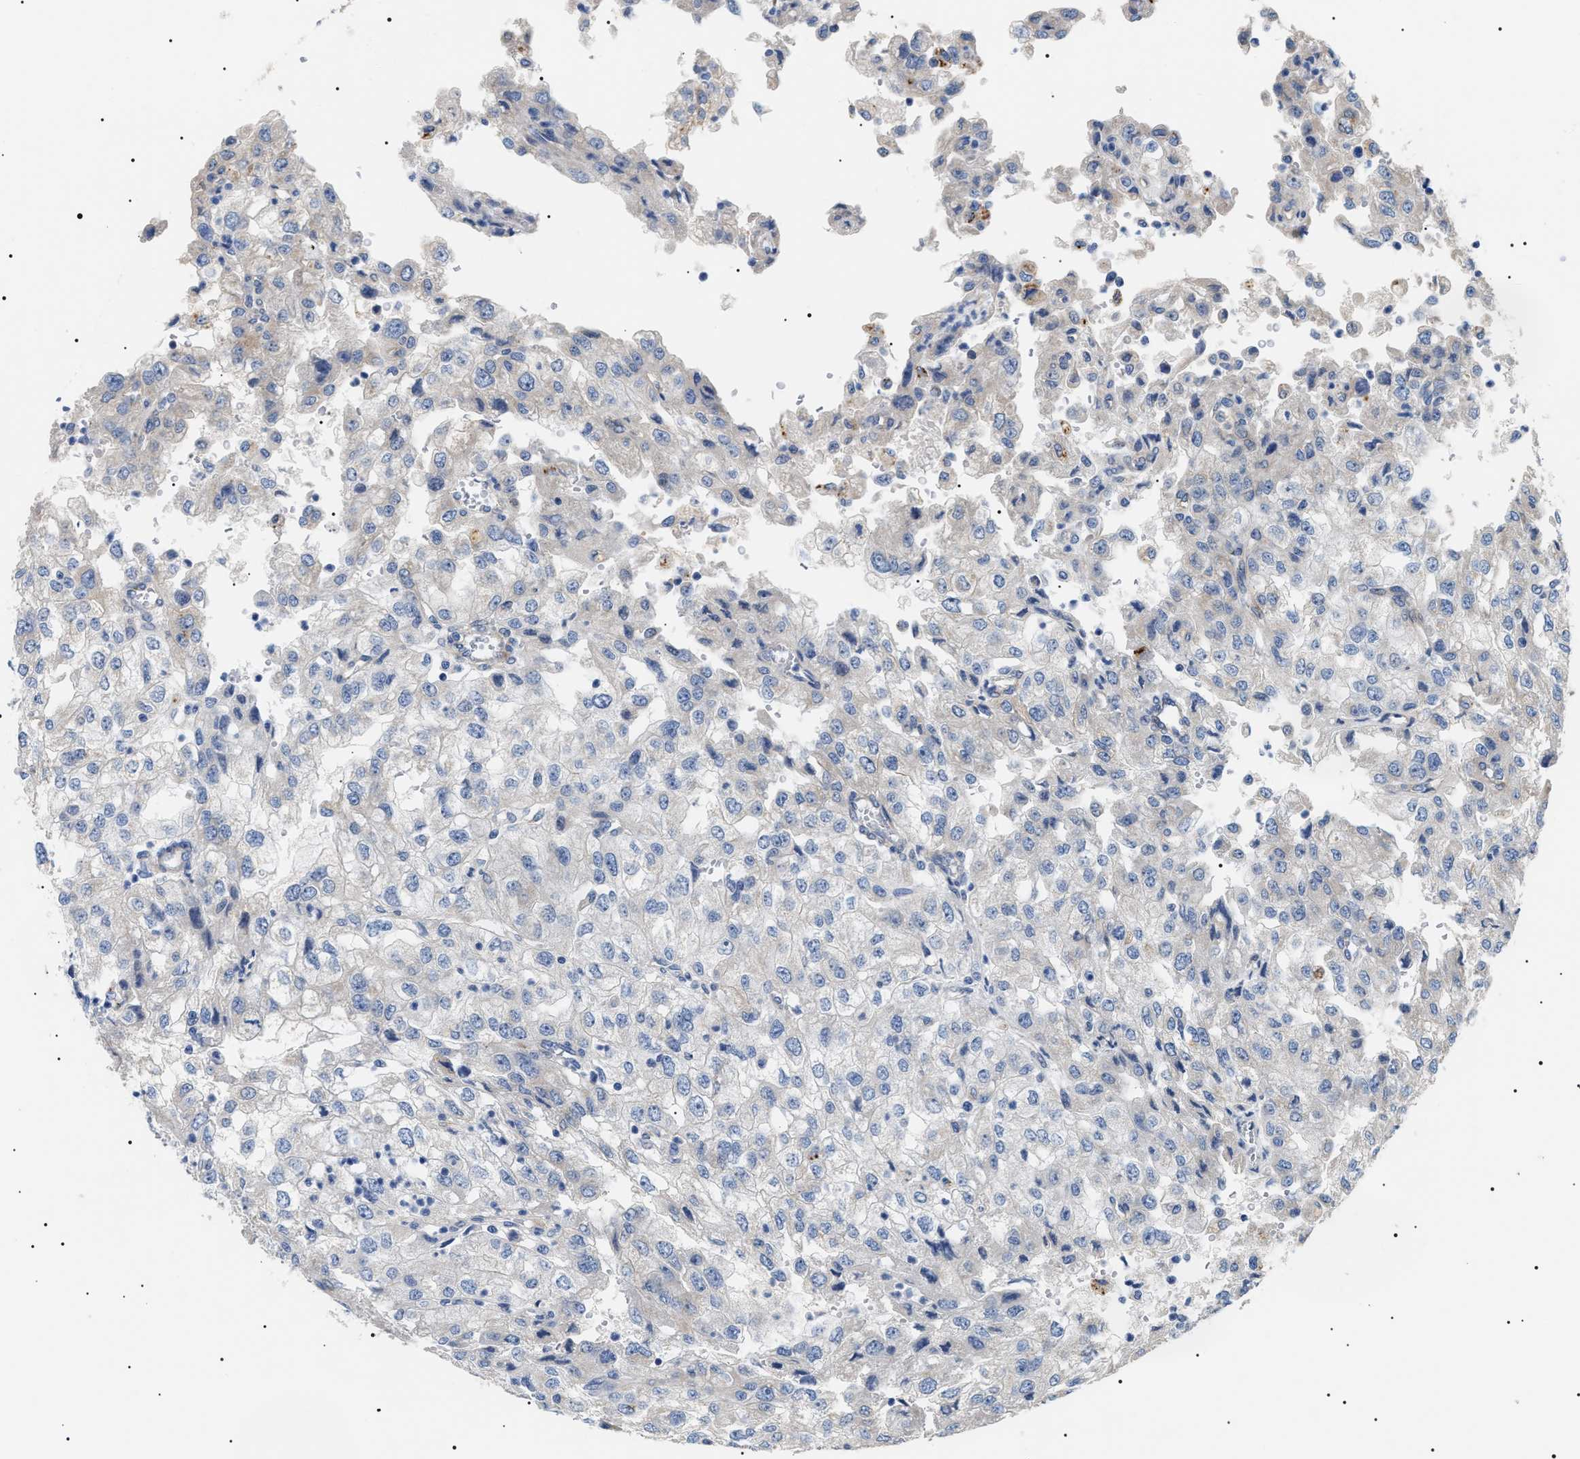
{"staining": {"intensity": "negative", "quantity": "none", "location": "none"}, "tissue": "renal cancer", "cell_type": "Tumor cells", "image_type": "cancer", "snomed": [{"axis": "morphology", "description": "Adenocarcinoma, NOS"}, {"axis": "topography", "description": "Kidney"}], "caption": "This is a histopathology image of immunohistochemistry (IHC) staining of renal cancer (adenocarcinoma), which shows no staining in tumor cells.", "gene": "TMEM222", "patient": {"sex": "female", "age": 54}}